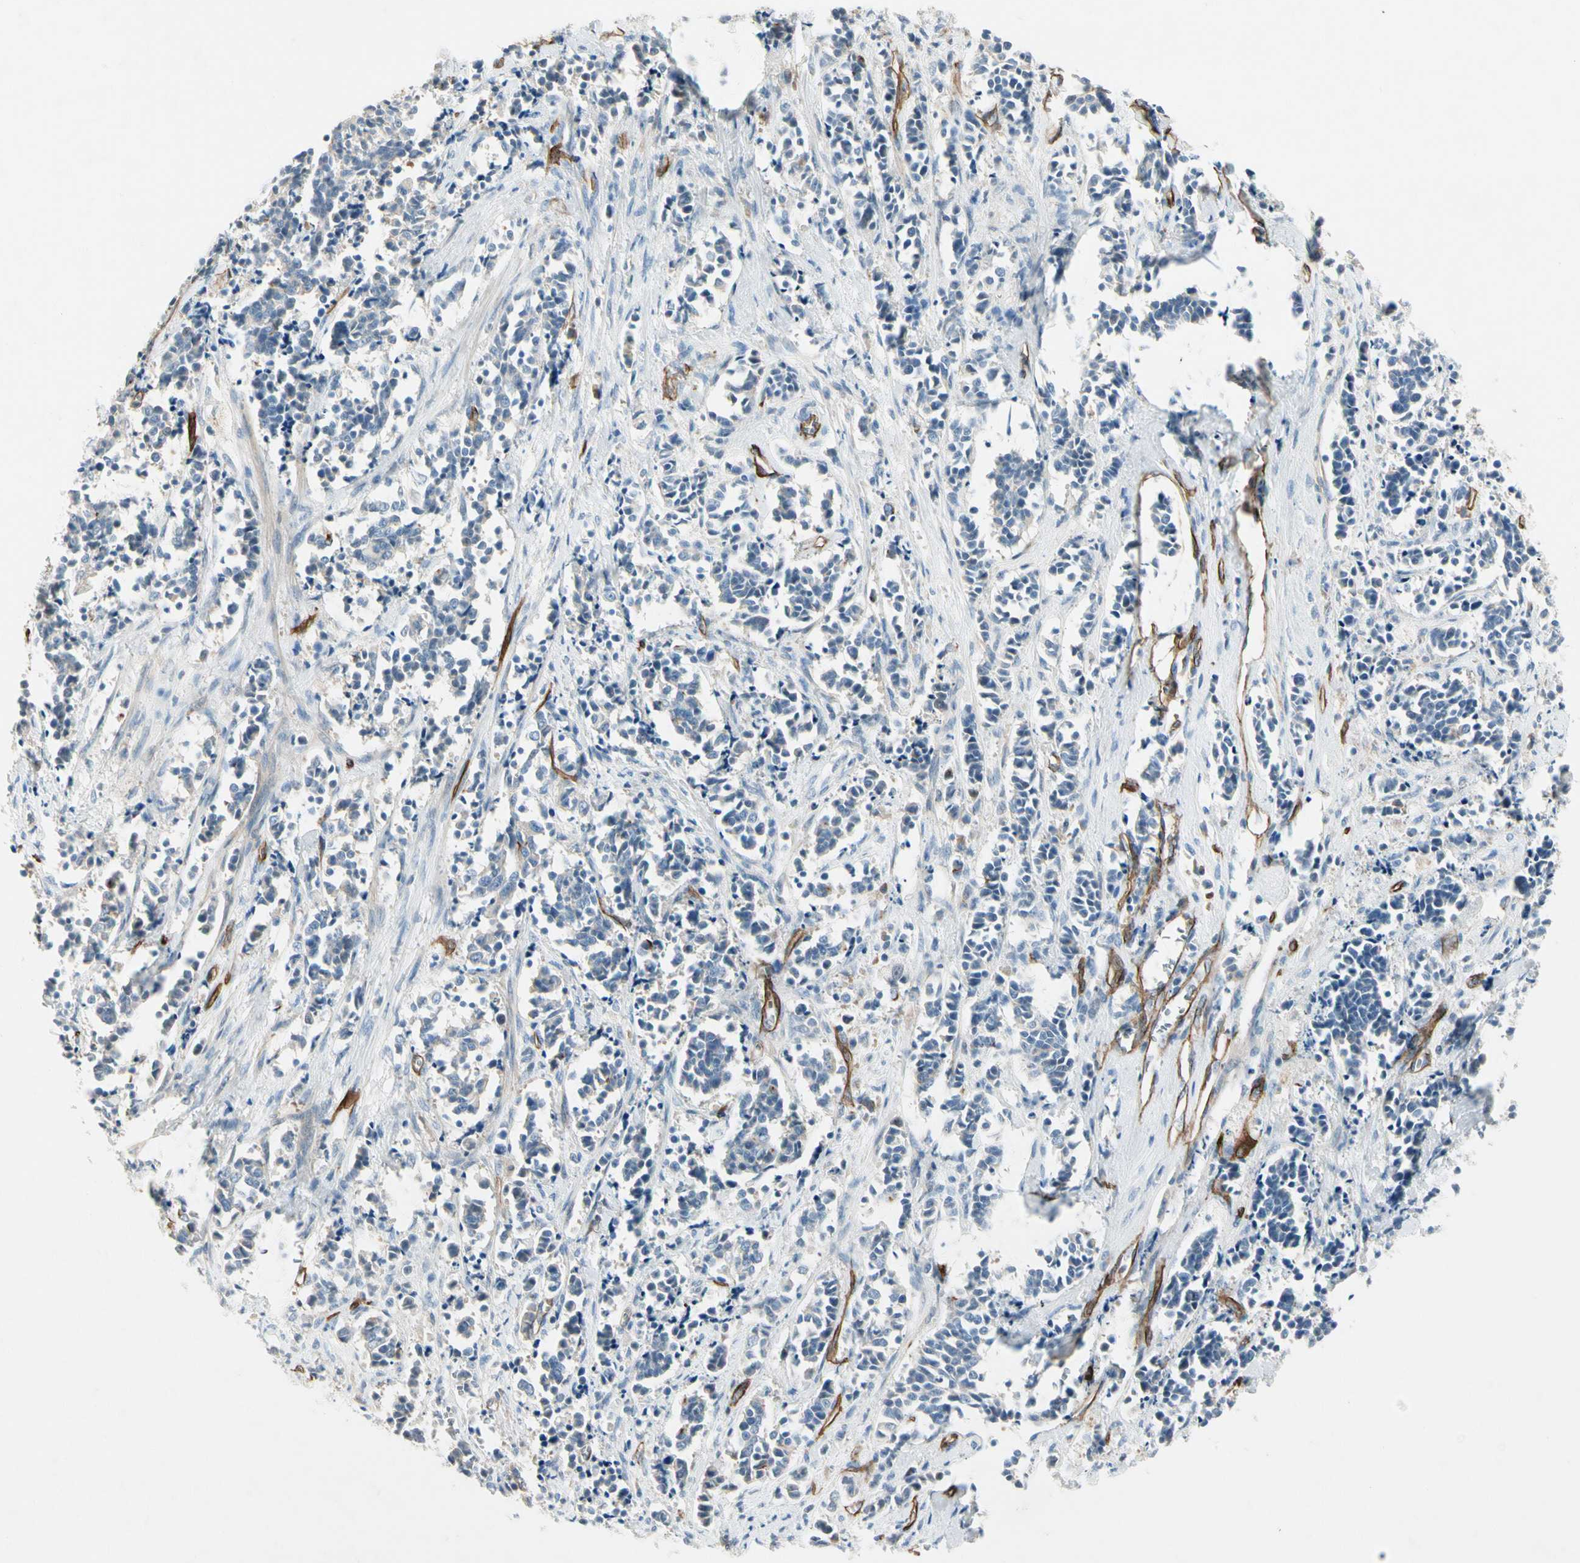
{"staining": {"intensity": "negative", "quantity": "none", "location": "none"}, "tissue": "cervical cancer", "cell_type": "Tumor cells", "image_type": "cancer", "snomed": [{"axis": "morphology", "description": "Squamous cell carcinoma, NOS"}, {"axis": "topography", "description": "Cervix"}], "caption": "The immunohistochemistry photomicrograph has no significant expression in tumor cells of cervical cancer (squamous cell carcinoma) tissue.", "gene": "CD93", "patient": {"sex": "female", "age": 35}}